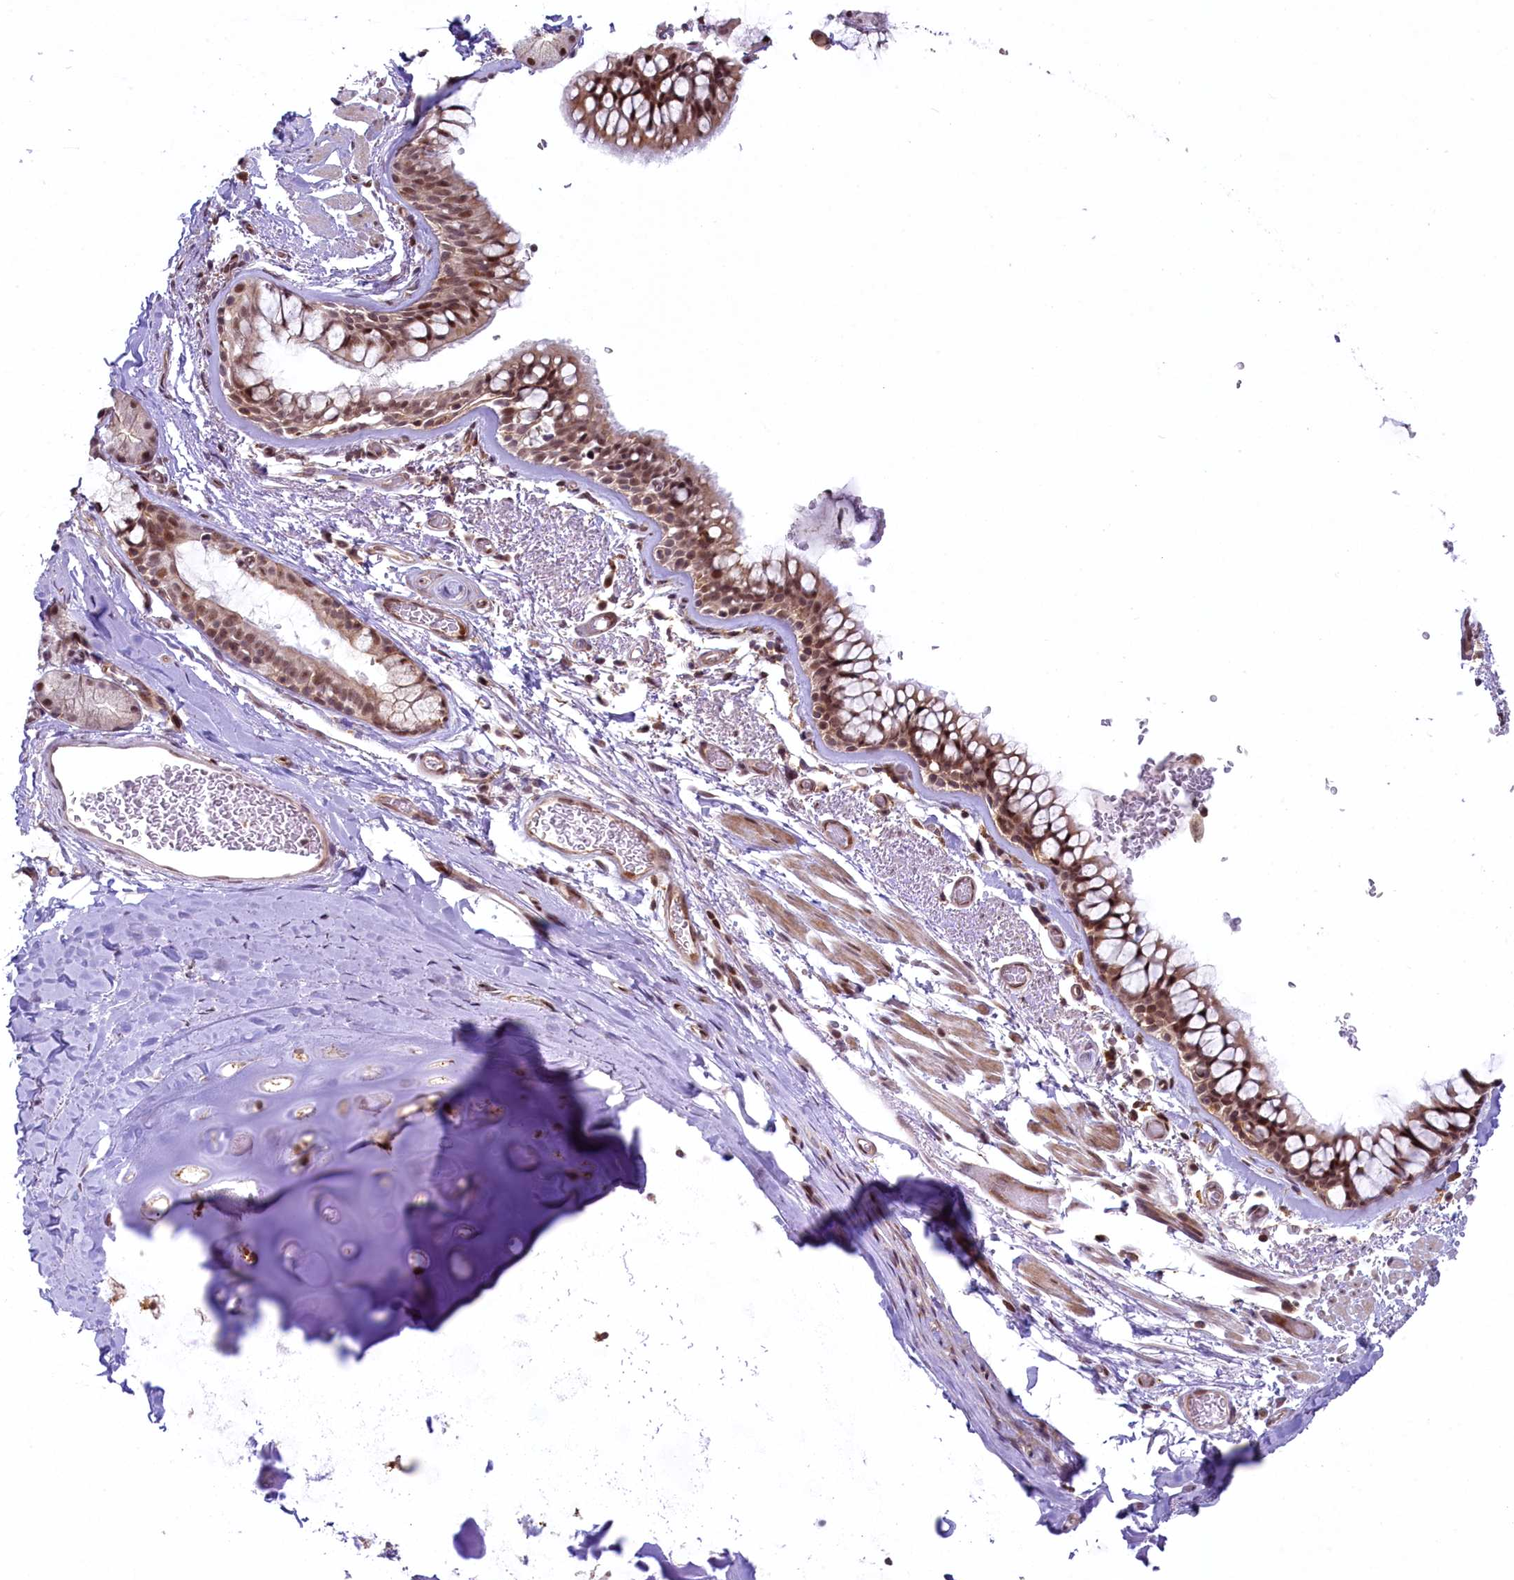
{"staining": {"intensity": "moderate", "quantity": ">75%", "location": "nuclear"}, "tissue": "bronchus", "cell_type": "Respiratory epithelial cells", "image_type": "normal", "snomed": [{"axis": "morphology", "description": "Normal tissue, NOS"}, {"axis": "topography", "description": "Bronchus"}], "caption": "Human bronchus stained with a brown dye reveals moderate nuclear positive expression in approximately >75% of respiratory epithelial cells.", "gene": "FCHO1", "patient": {"sex": "male", "age": 65}}